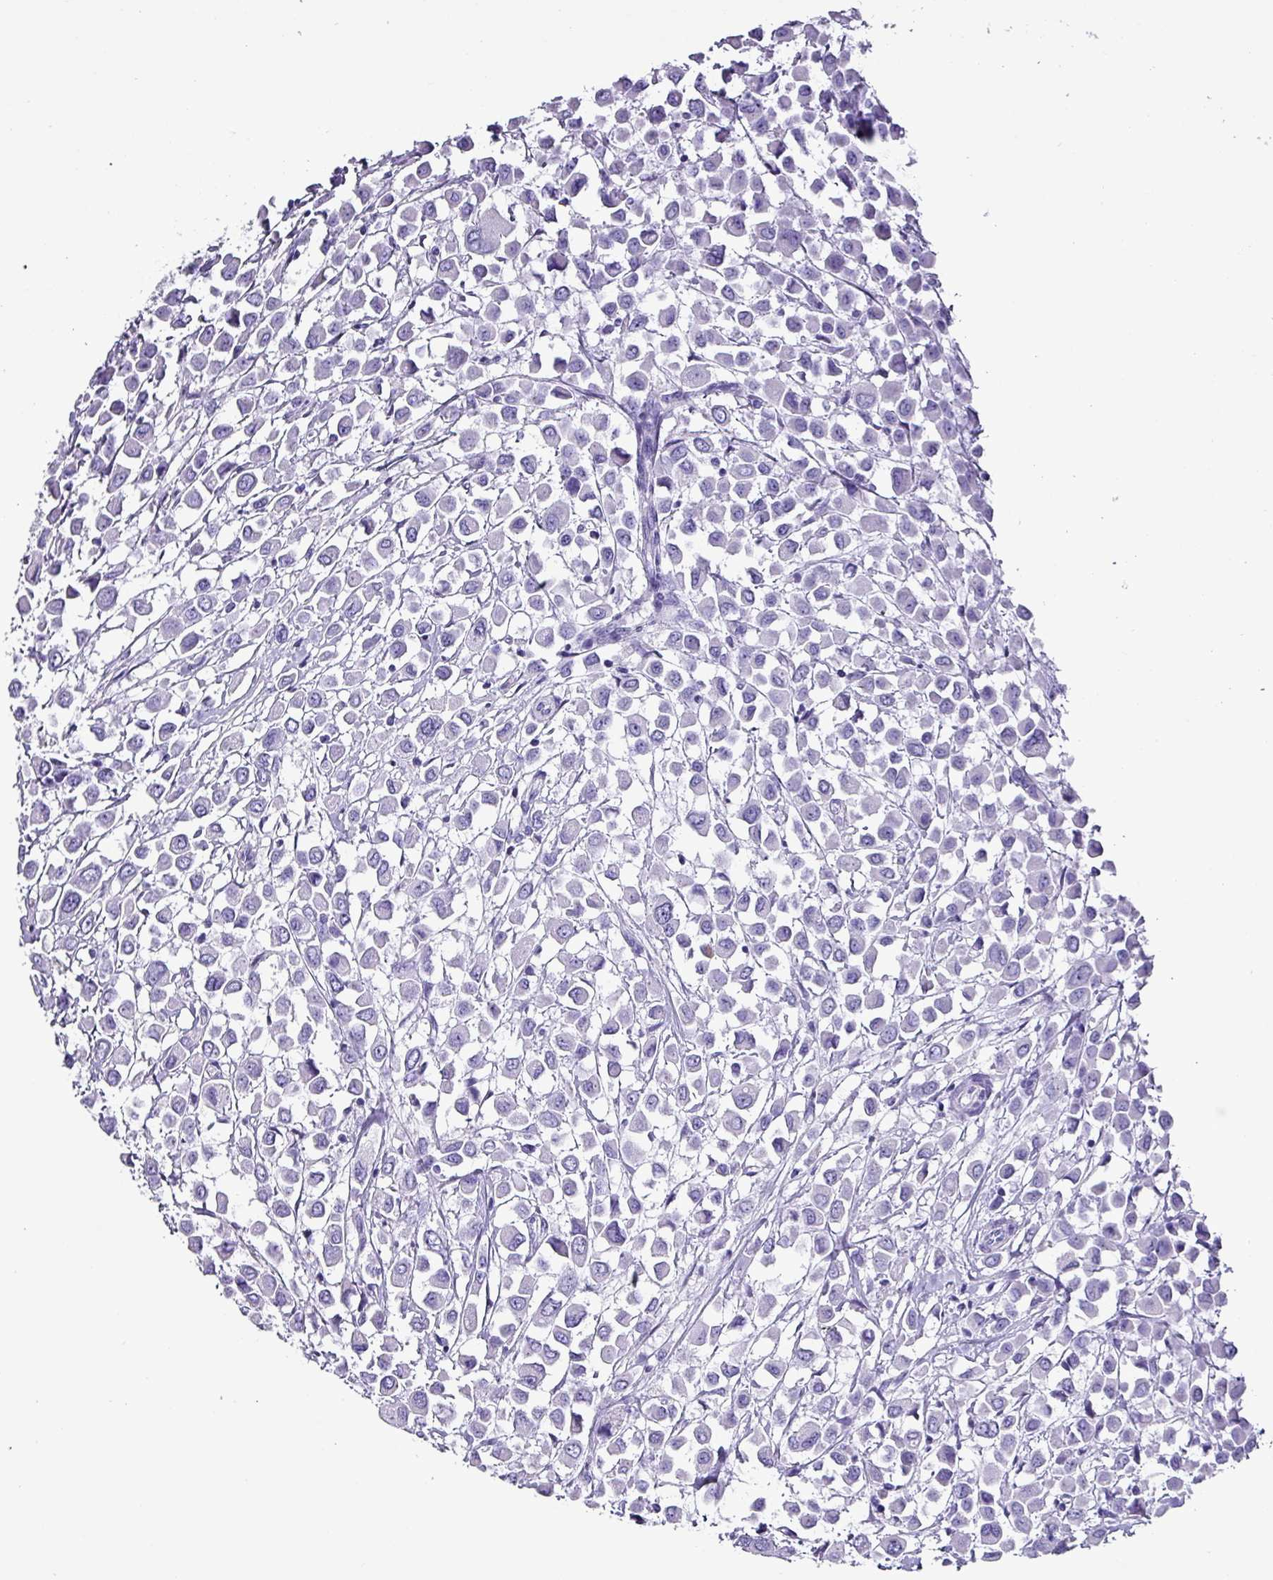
{"staining": {"intensity": "negative", "quantity": "none", "location": "none"}, "tissue": "breast cancer", "cell_type": "Tumor cells", "image_type": "cancer", "snomed": [{"axis": "morphology", "description": "Duct carcinoma"}, {"axis": "topography", "description": "Breast"}], "caption": "The image displays no significant staining in tumor cells of breast cancer (invasive ductal carcinoma).", "gene": "KRT6C", "patient": {"sex": "female", "age": 61}}